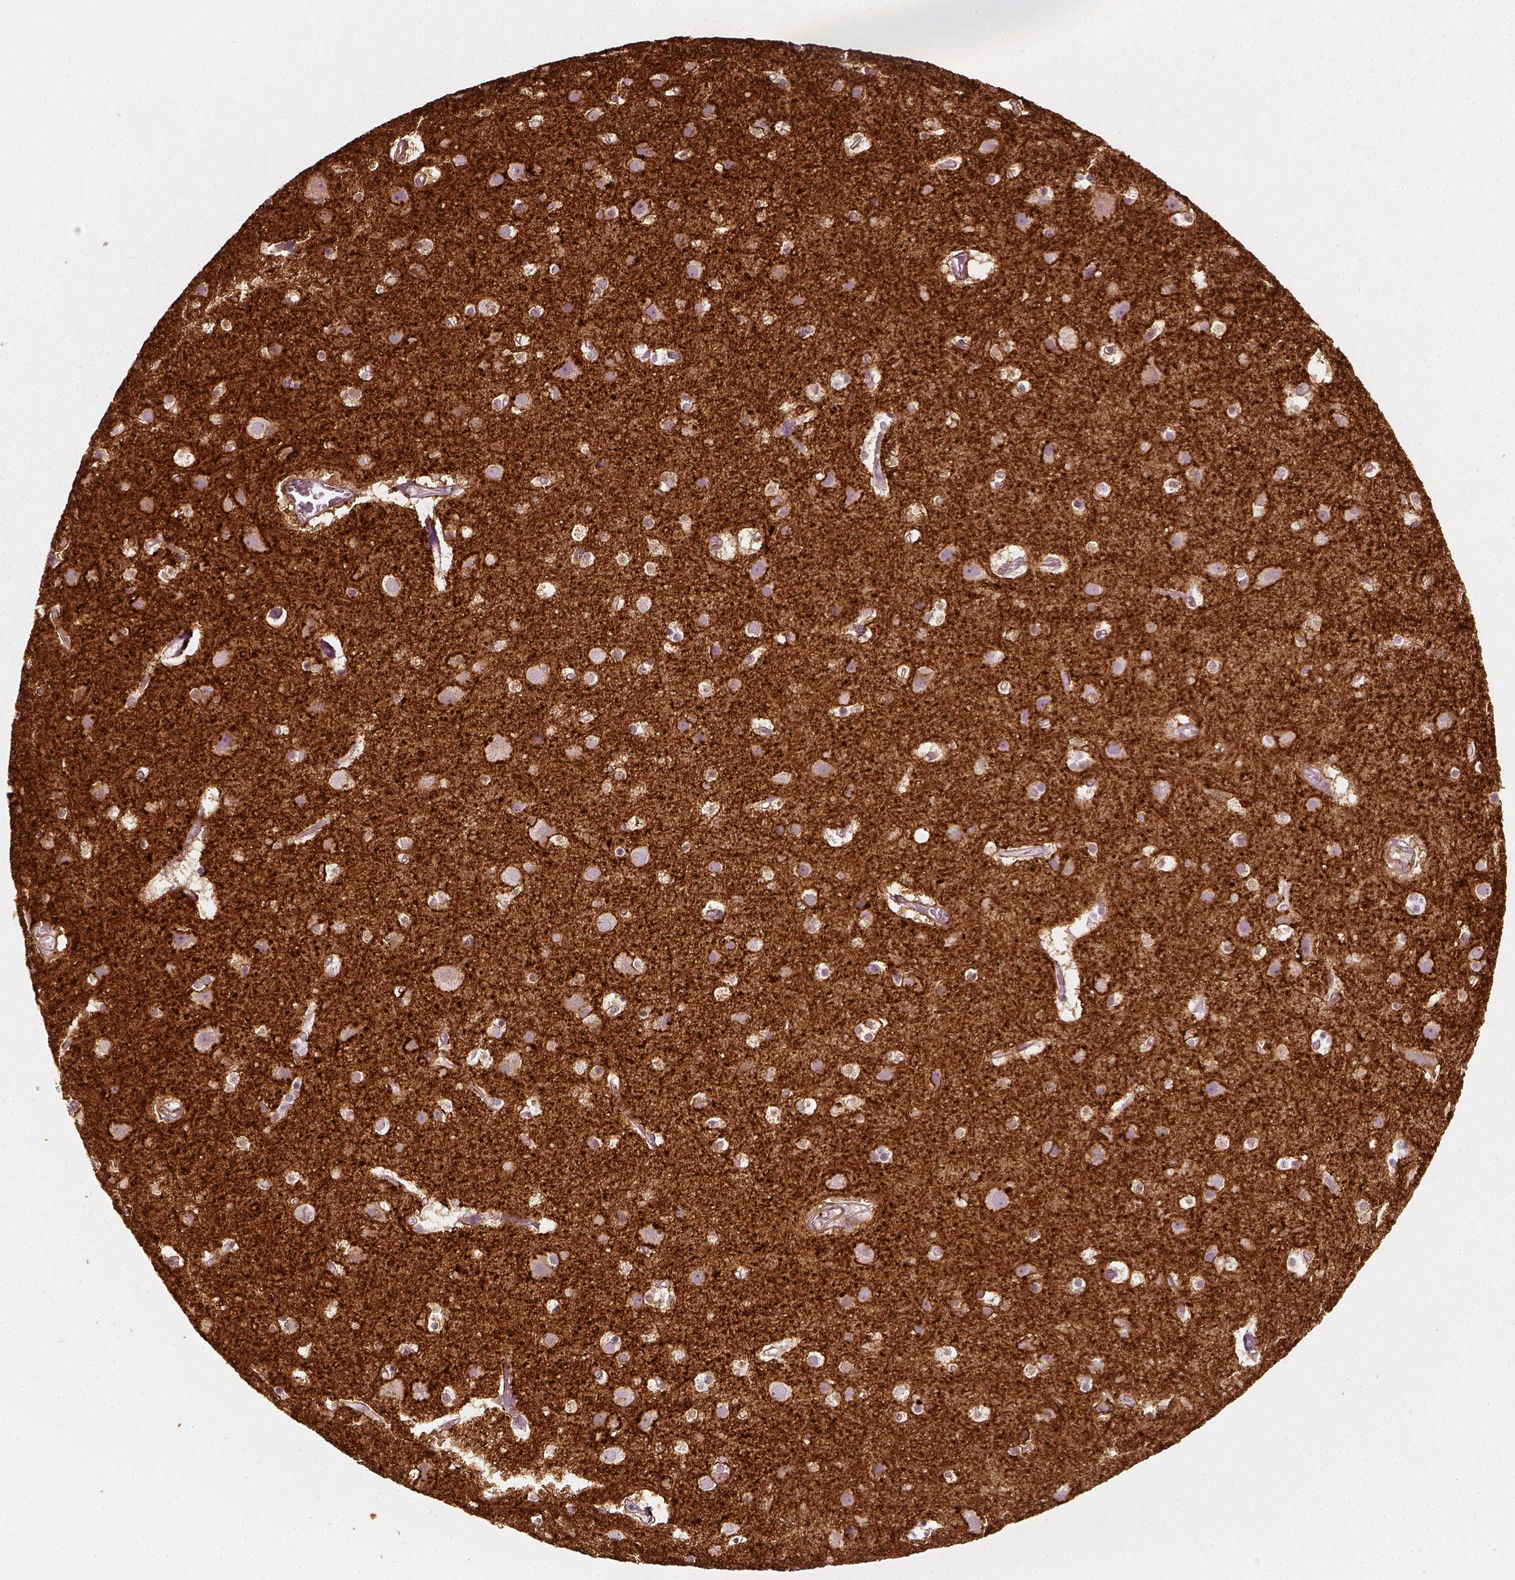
{"staining": {"intensity": "weak", "quantity": ">75%", "location": "cytoplasmic/membranous"}, "tissue": "cerebral cortex", "cell_type": "Endothelial cells", "image_type": "normal", "snomed": [{"axis": "morphology", "description": "Normal tissue, NOS"}, {"axis": "topography", "description": "Cerebral cortex"}], "caption": "This histopathology image demonstrates IHC staining of unremarkable cerebral cortex, with low weak cytoplasmic/membranous positivity in about >75% of endothelial cells.", "gene": "NPTN", "patient": {"sex": "female", "age": 52}}